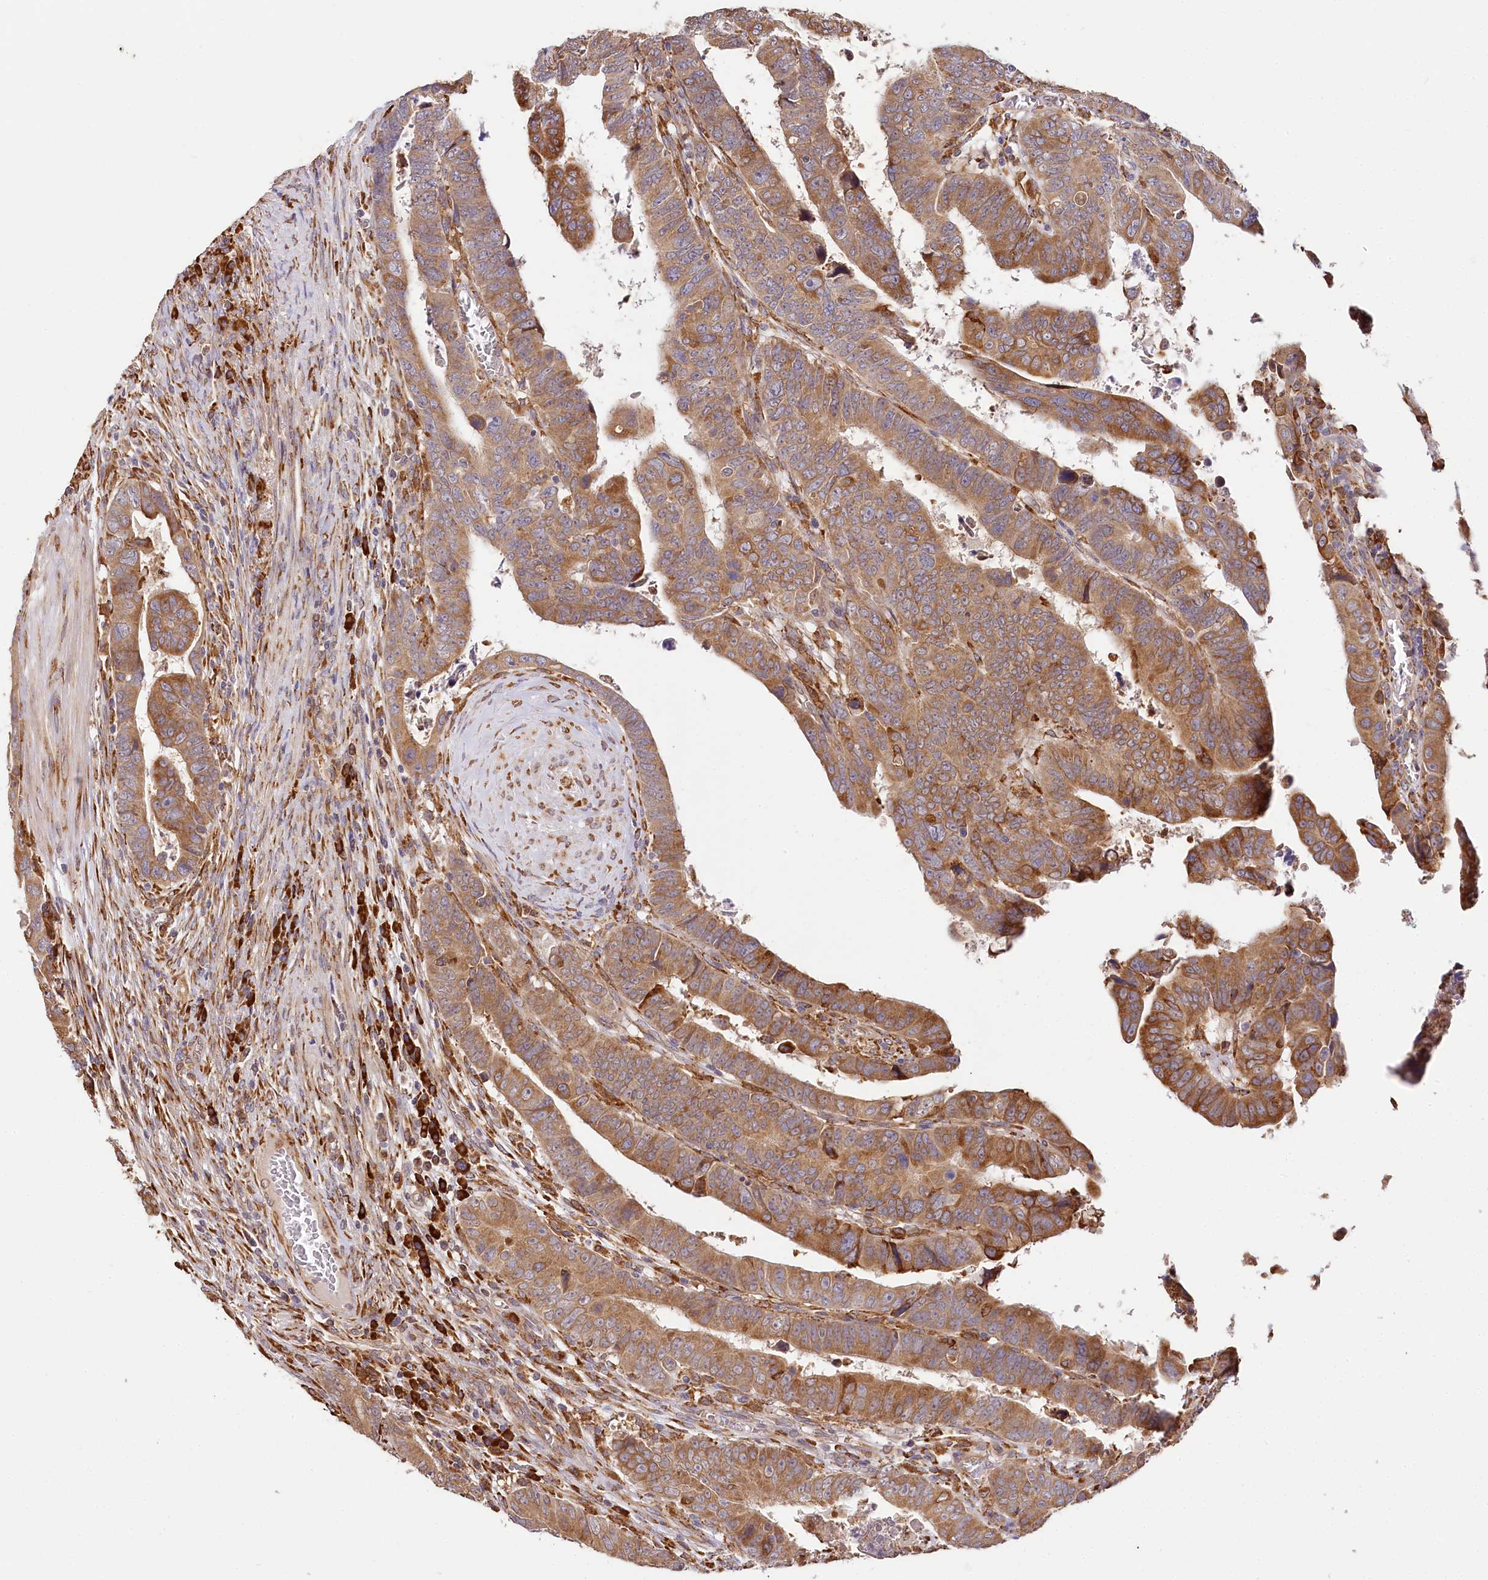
{"staining": {"intensity": "strong", "quantity": ">75%", "location": "cytoplasmic/membranous"}, "tissue": "colorectal cancer", "cell_type": "Tumor cells", "image_type": "cancer", "snomed": [{"axis": "morphology", "description": "Normal tissue, NOS"}, {"axis": "morphology", "description": "Adenocarcinoma, NOS"}, {"axis": "topography", "description": "Rectum"}], "caption": "IHC photomicrograph of human colorectal adenocarcinoma stained for a protein (brown), which reveals high levels of strong cytoplasmic/membranous positivity in approximately >75% of tumor cells.", "gene": "VEGFA", "patient": {"sex": "female", "age": 65}}